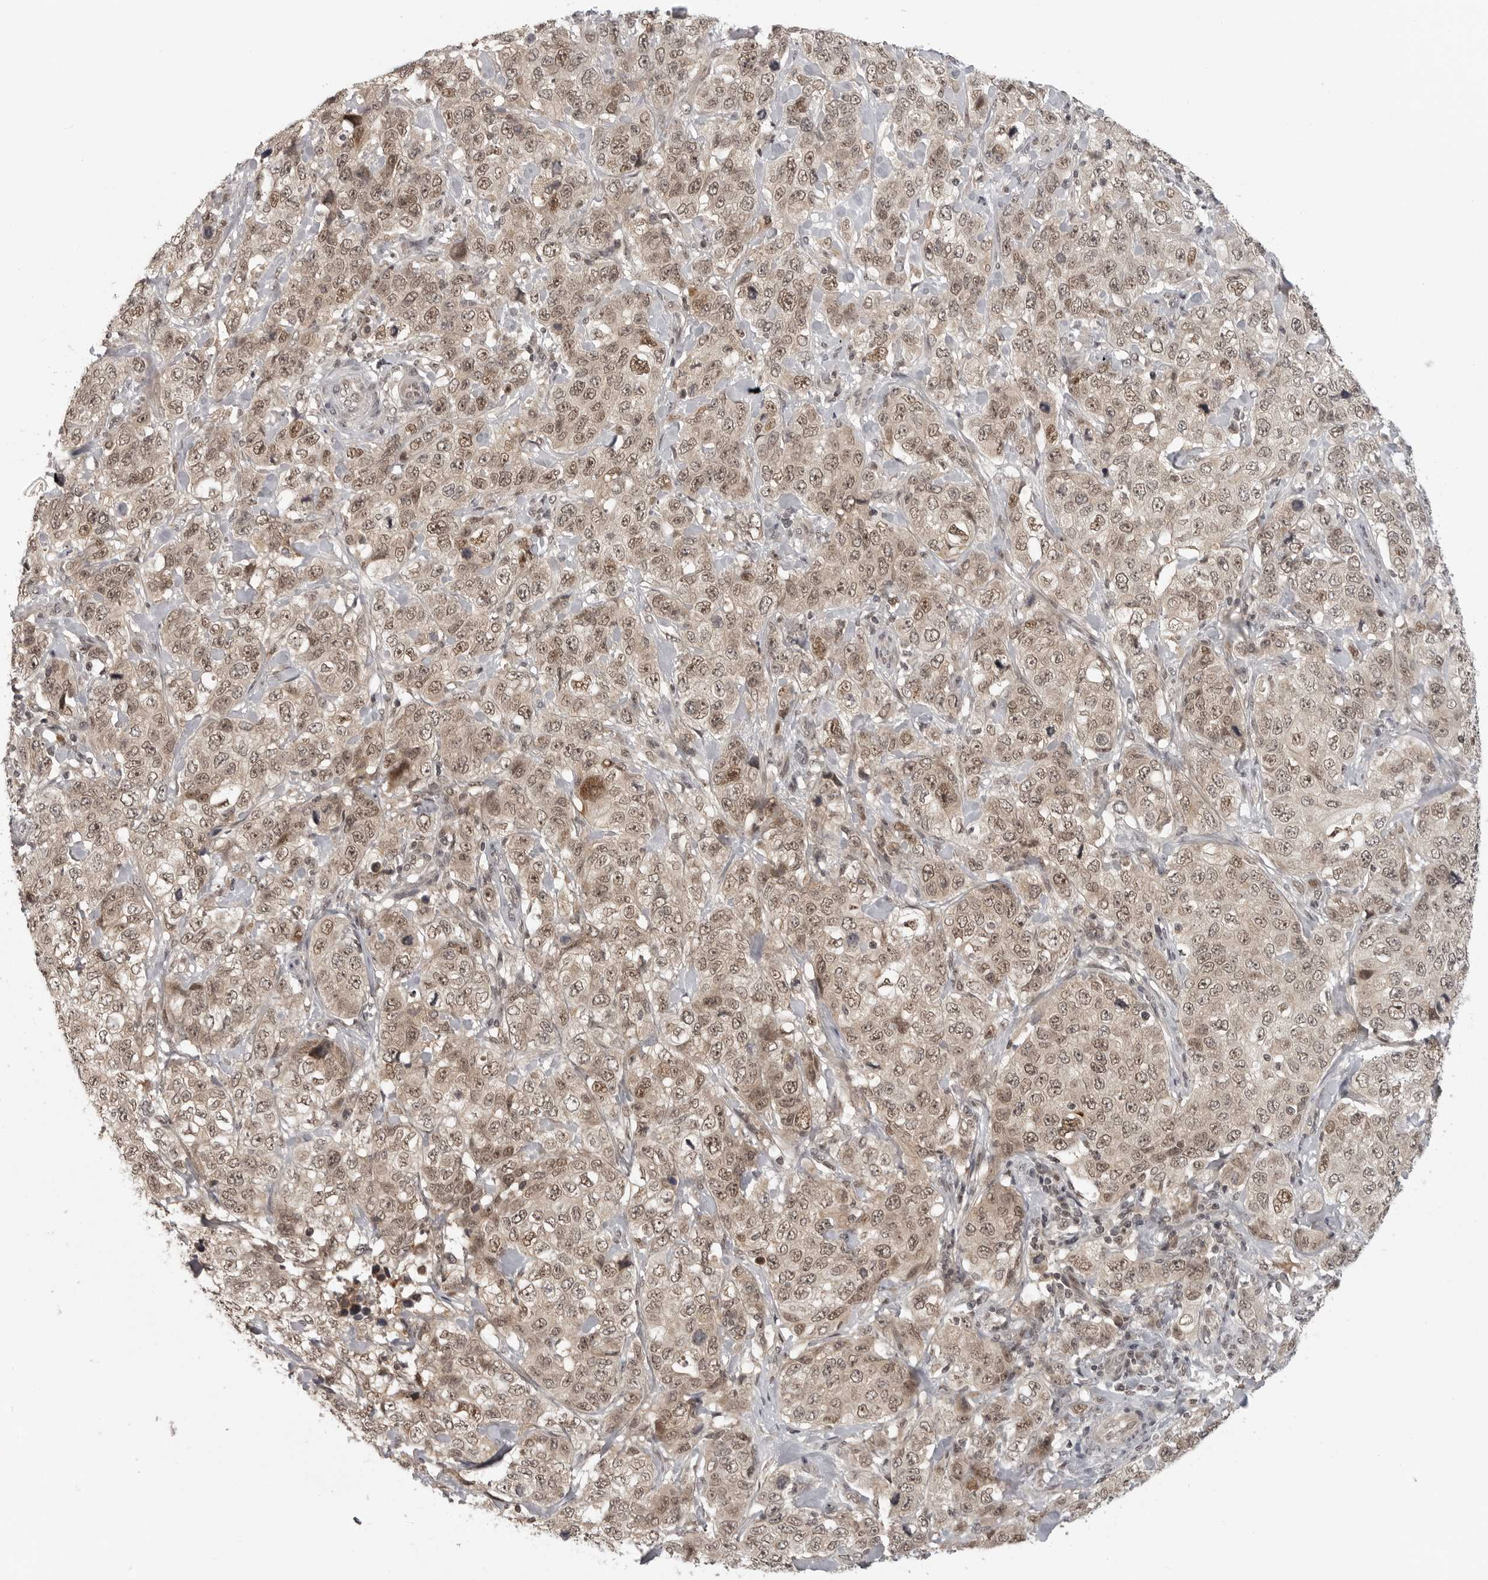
{"staining": {"intensity": "moderate", "quantity": ">75%", "location": "cytoplasmic/membranous,nuclear"}, "tissue": "stomach cancer", "cell_type": "Tumor cells", "image_type": "cancer", "snomed": [{"axis": "morphology", "description": "Adenocarcinoma, NOS"}, {"axis": "topography", "description": "Stomach"}], "caption": "Brown immunohistochemical staining in stomach cancer exhibits moderate cytoplasmic/membranous and nuclear expression in approximately >75% of tumor cells. (DAB (3,3'-diaminobenzidine) = brown stain, brightfield microscopy at high magnification).", "gene": "PEG3", "patient": {"sex": "male", "age": 48}}